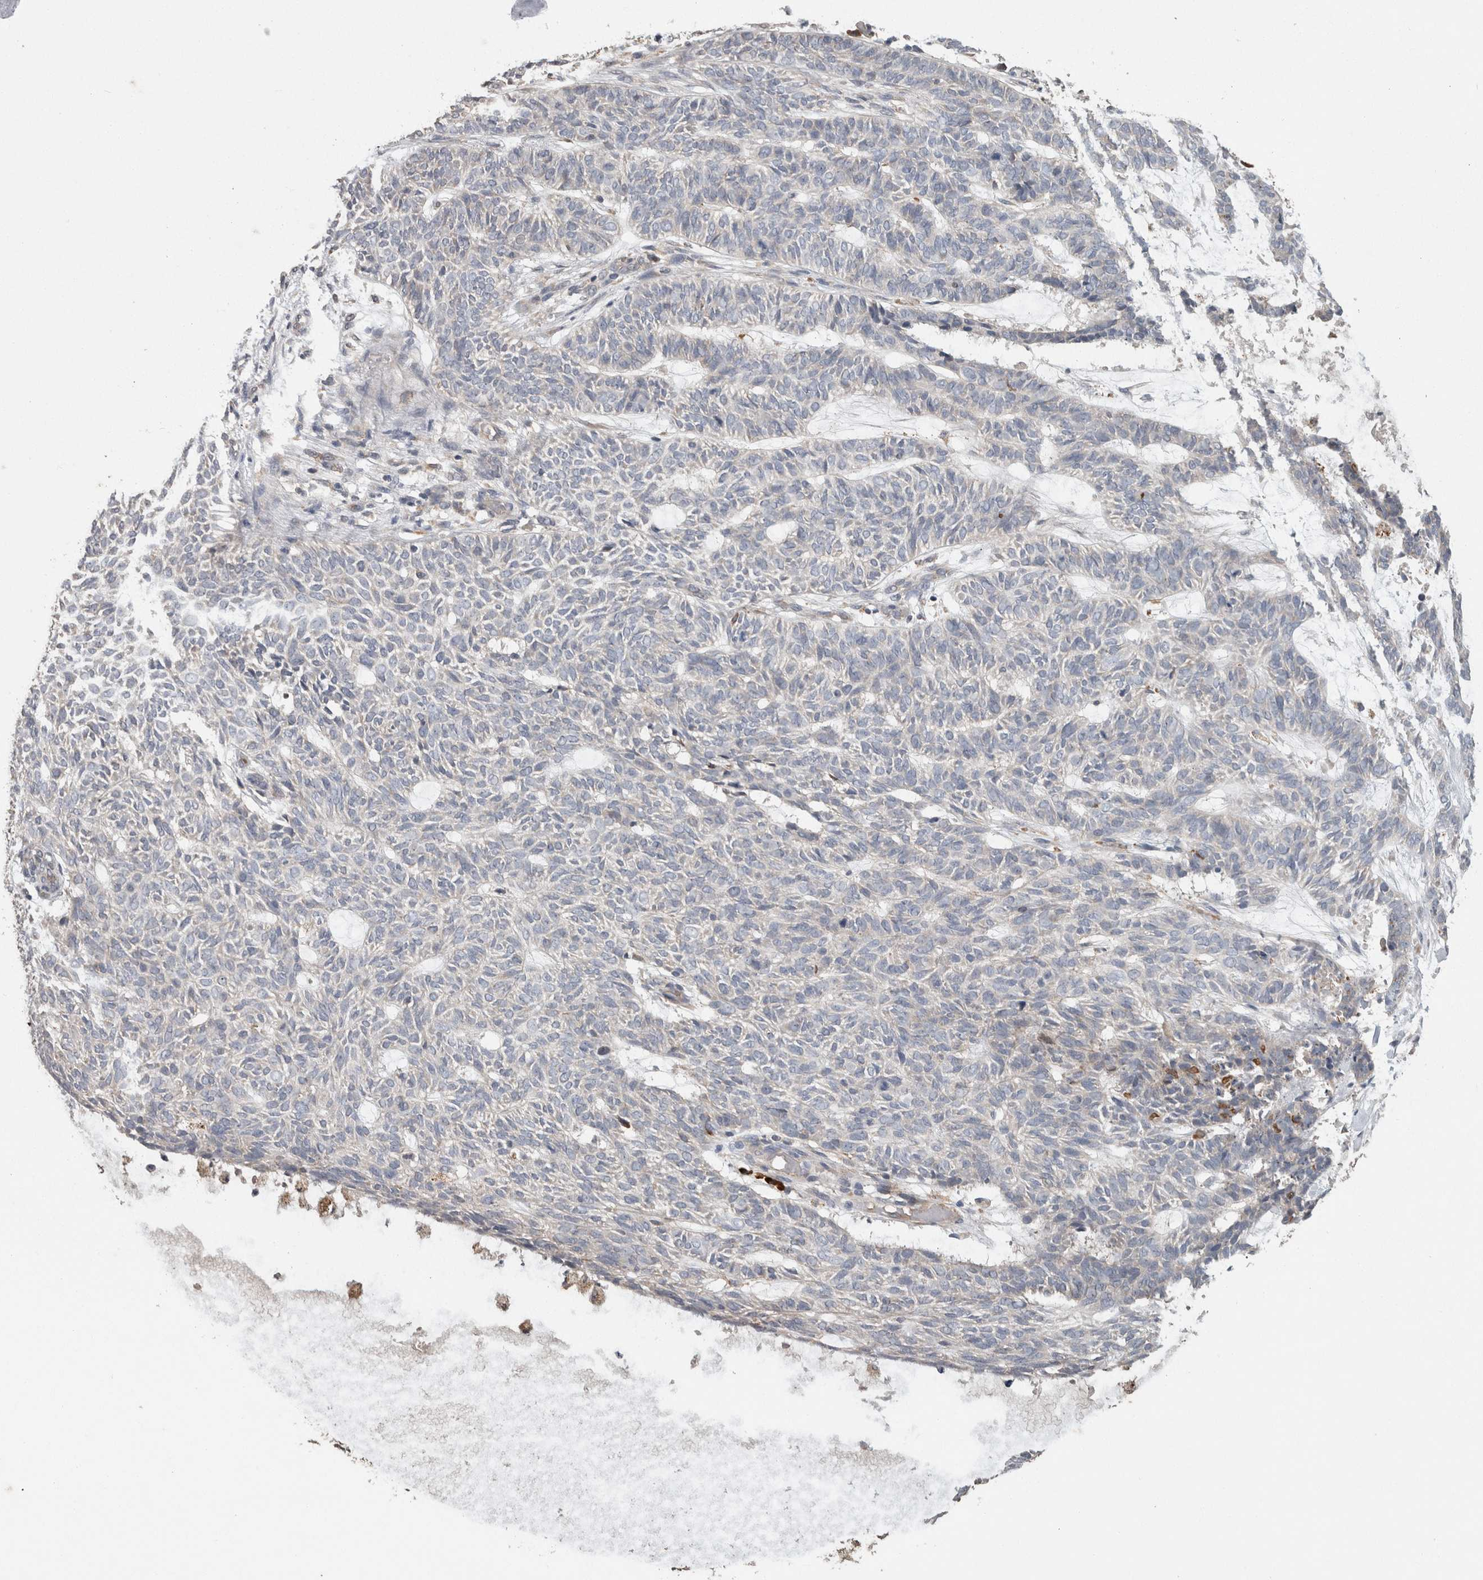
{"staining": {"intensity": "negative", "quantity": "none", "location": "none"}, "tissue": "skin cancer", "cell_type": "Tumor cells", "image_type": "cancer", "snomed": [{"axis": "morphology", "description": "Basal cell carcinoma"}, {"axis": "topography", "description": "Skin"}], "caption": "Skin cancer was stained to show a protein in brown. There is no significant positivity in tumor cells. (Immunohistochemistry, brightfield microscopy, high magnification).", "gene": "ADGRL3", "patient": {"sex": "male", "age": 87}}